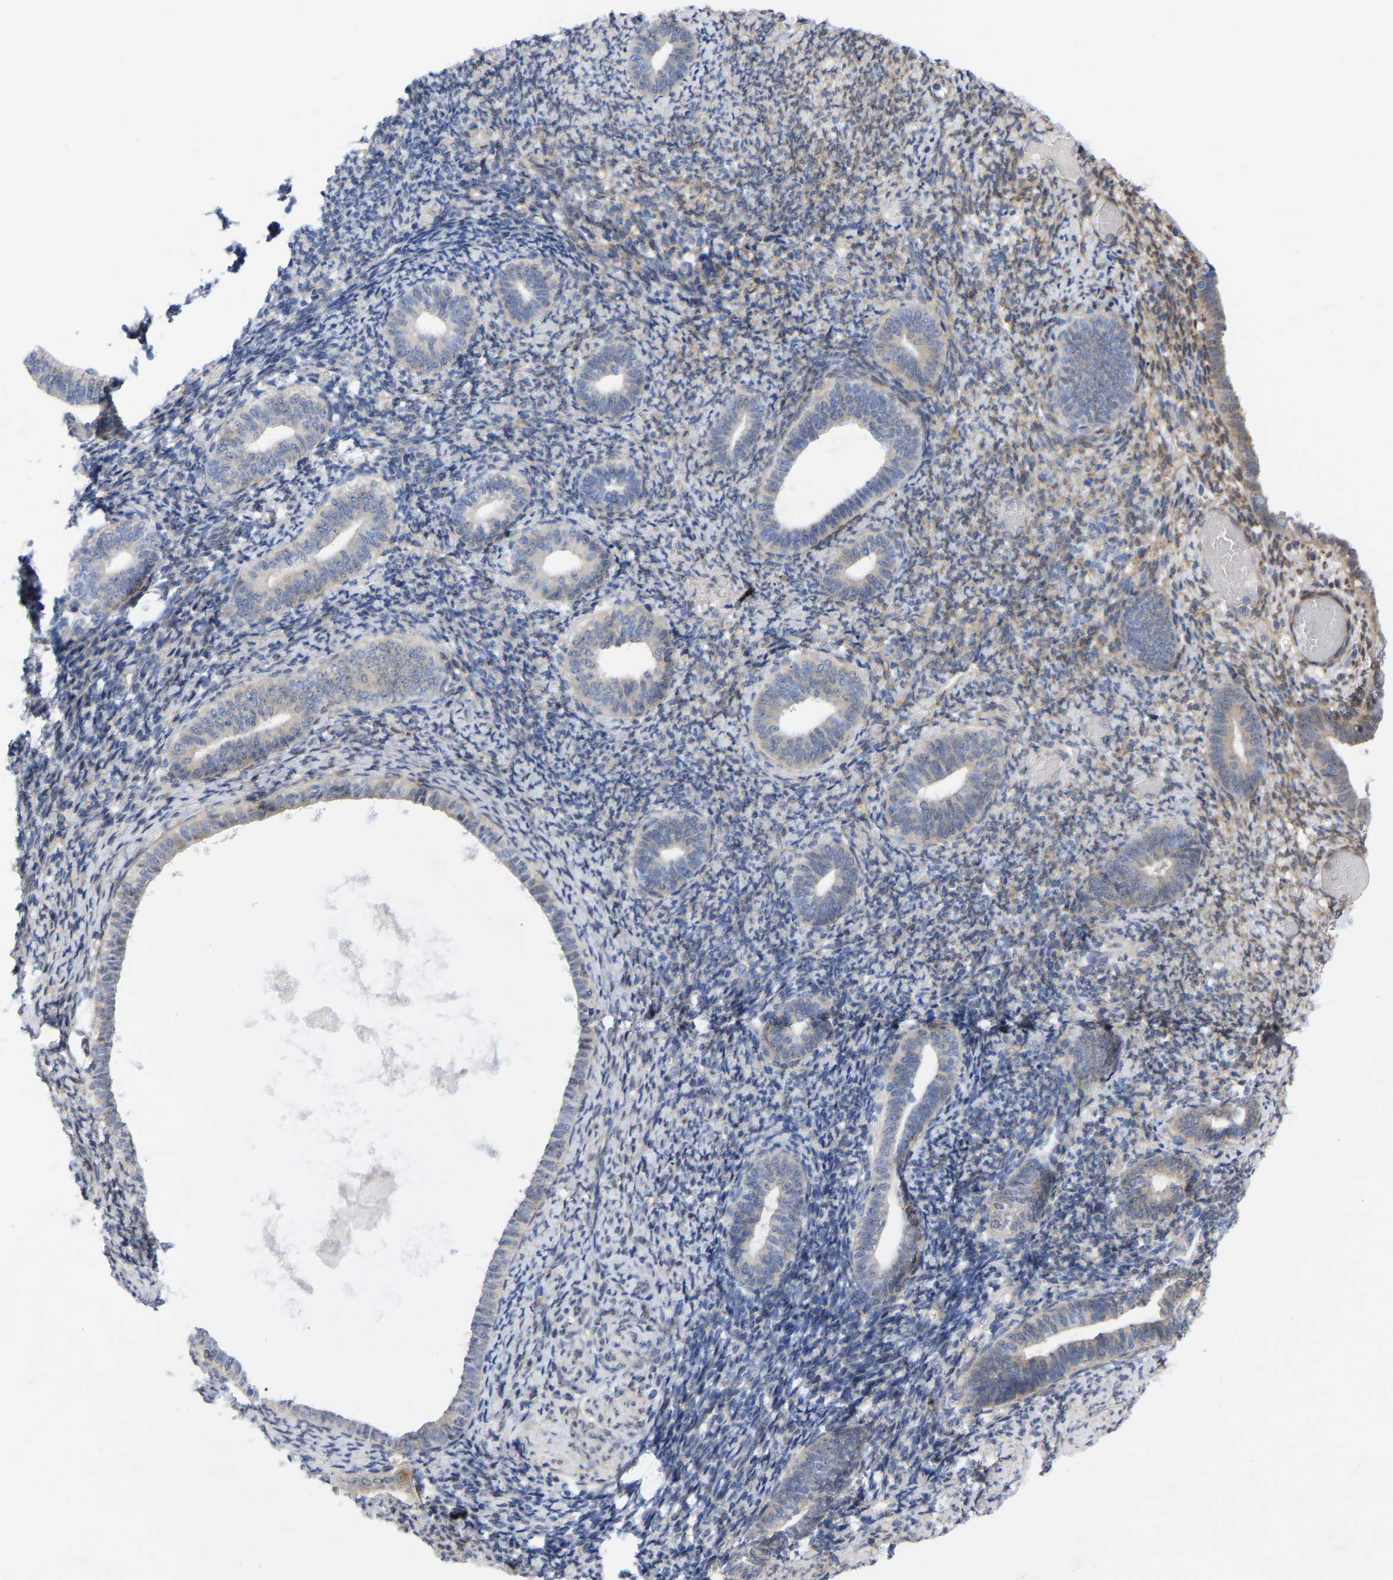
{"staining": {"intensity": "weak", "quantity": "<25%", "location": "cytoplasmic/membranous"}, "tissue": "endometrium", "cell_type": "Cells in endometrial stroma", "image_type": "normal", "snomed": [{"axis": "morphology", "description": "Normal tissue, NOS"}, {"axis": "topography", "description": "Endometrium"}], "caption": "The image shows no significant staining in cells in endometrial stroma of endometrium.", "gene": "UBE4B", "patient": {"sex": "female", "age": 66}}